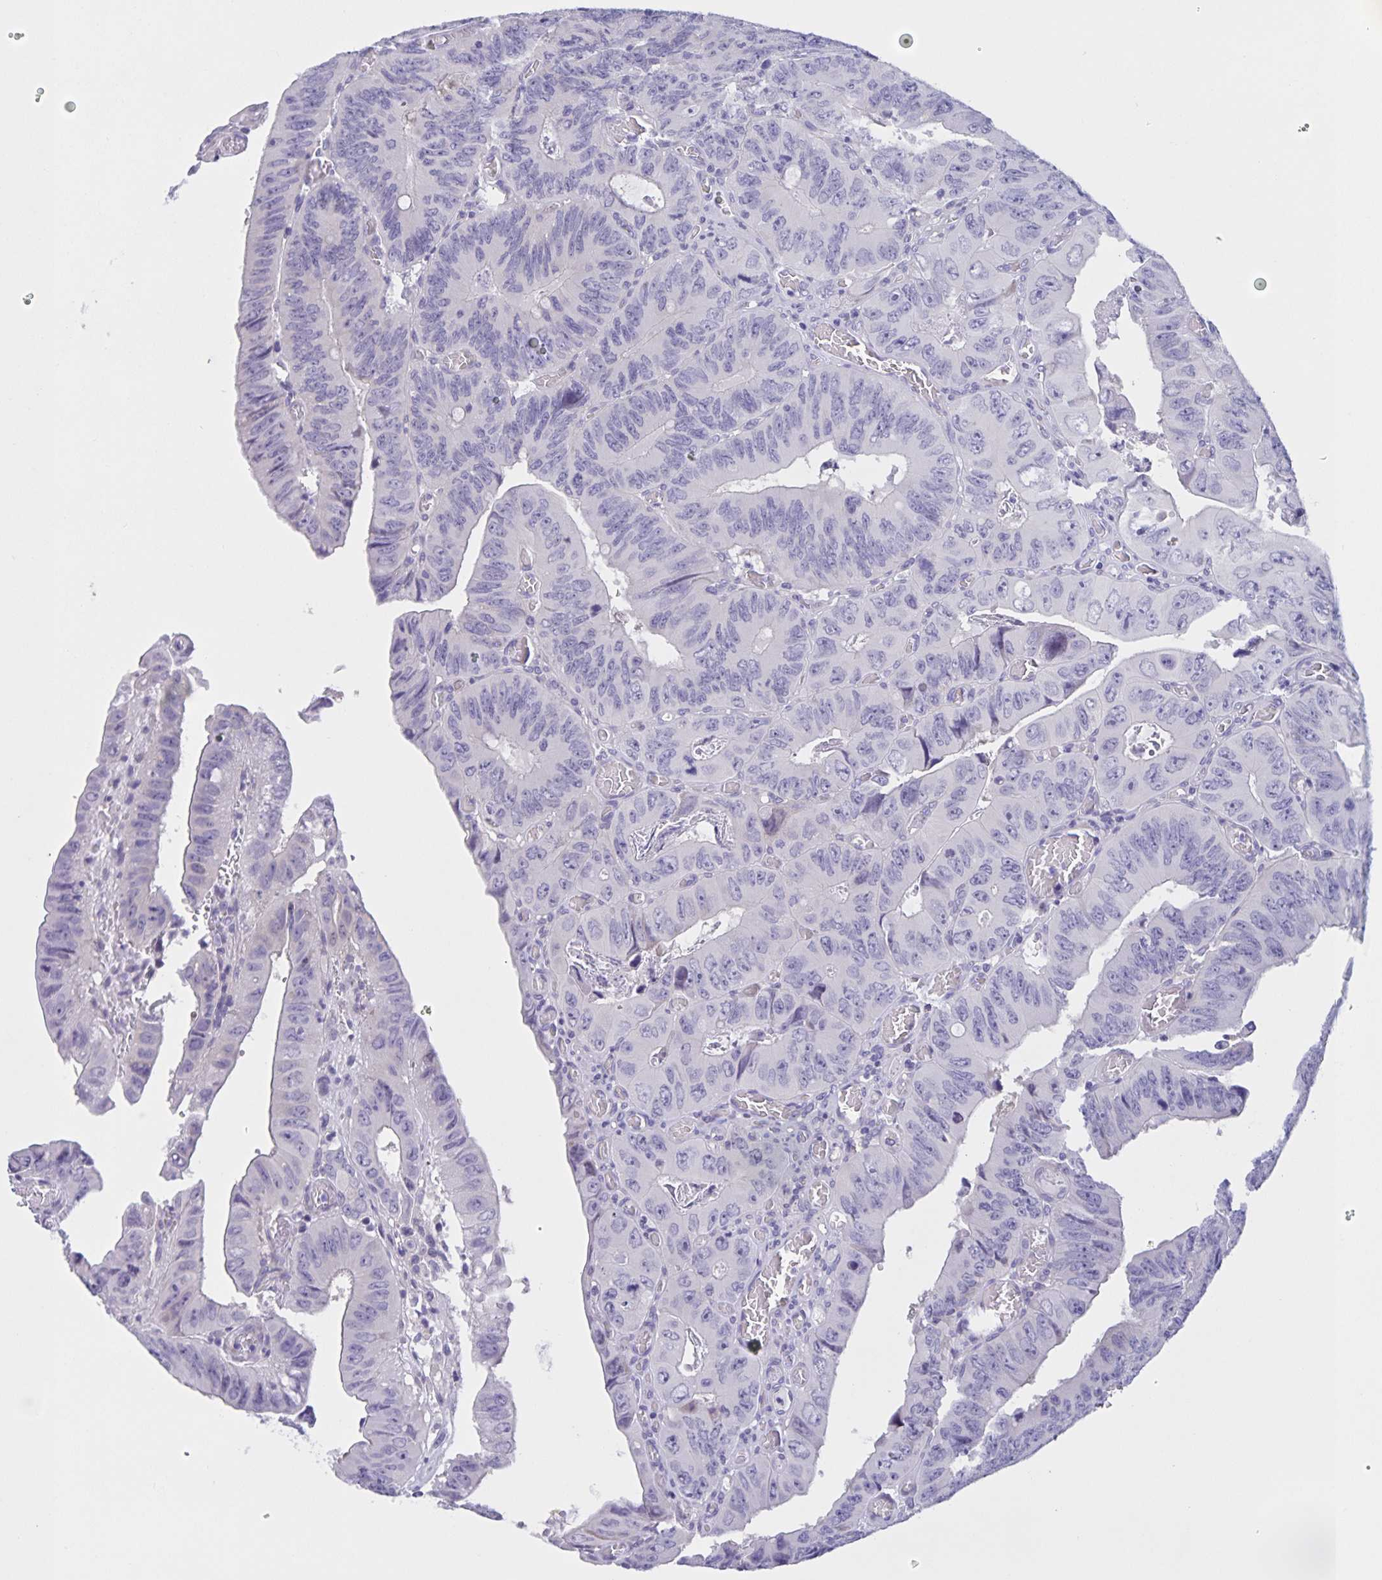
{"staining": {"intensity": "negative", "quantity": "none", "location": "none"}, "tissue": "colorectal cancer", "cell_type": "Tumor cells", "image_type": "cancer", "snomed": [{"axis": "morphology", "description": "Adenocarcinoma, NOS"}, {"axis": "topography", "description": "Colon"}], "caption": "Colorectal cancer (adenocarcinoma) stained for a protein using IHC exhibits no positivity tumor cells.", "gene": "DMGDH", "patient": {"sex": "female", "age": 84}}